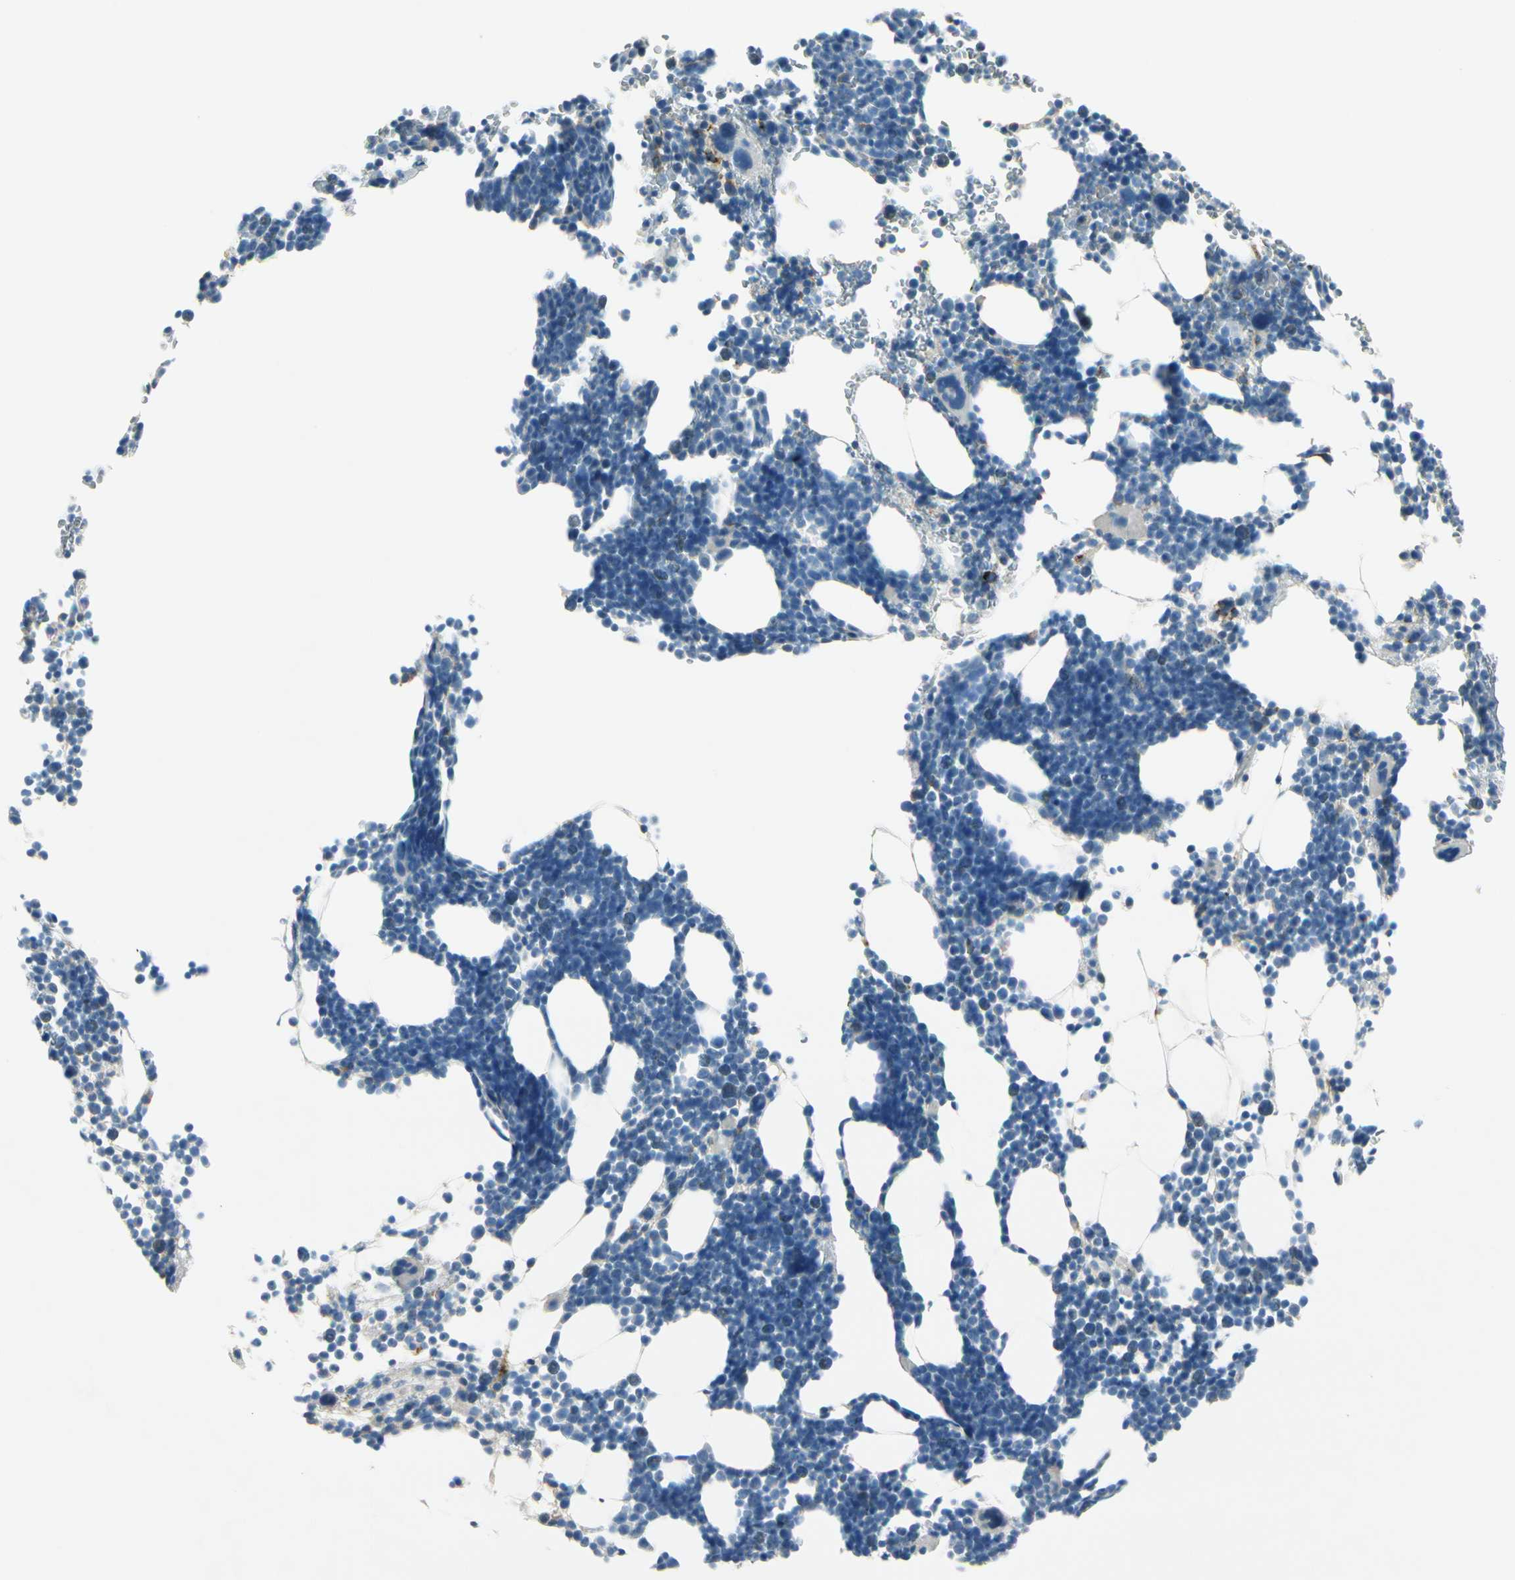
{"staining": {"intensity": "weak", "quantity": "<25%", "location": "cytoplasmic/membranous"}, "tissue": "bone marrow", "cell_type": "Hematopoietic cells", "image_type": "normal", "snomed": [{"axis": "morphology", "description": "Normal tissue, NOS"}, {"axis": "morphology", "description": "Inflammation, NOS"}, {"axis": "topography", "description": "Bone marrow"}], "caption": "IHC of unremarkable human bone marrow exhibits no expression in hematopoietic cells. (DAB (3,3'-diaminobenzidine) immunohistochemistry, high magnification).", "gene": "FKBP7", "patient": {"sex": "male", "age": 22}}